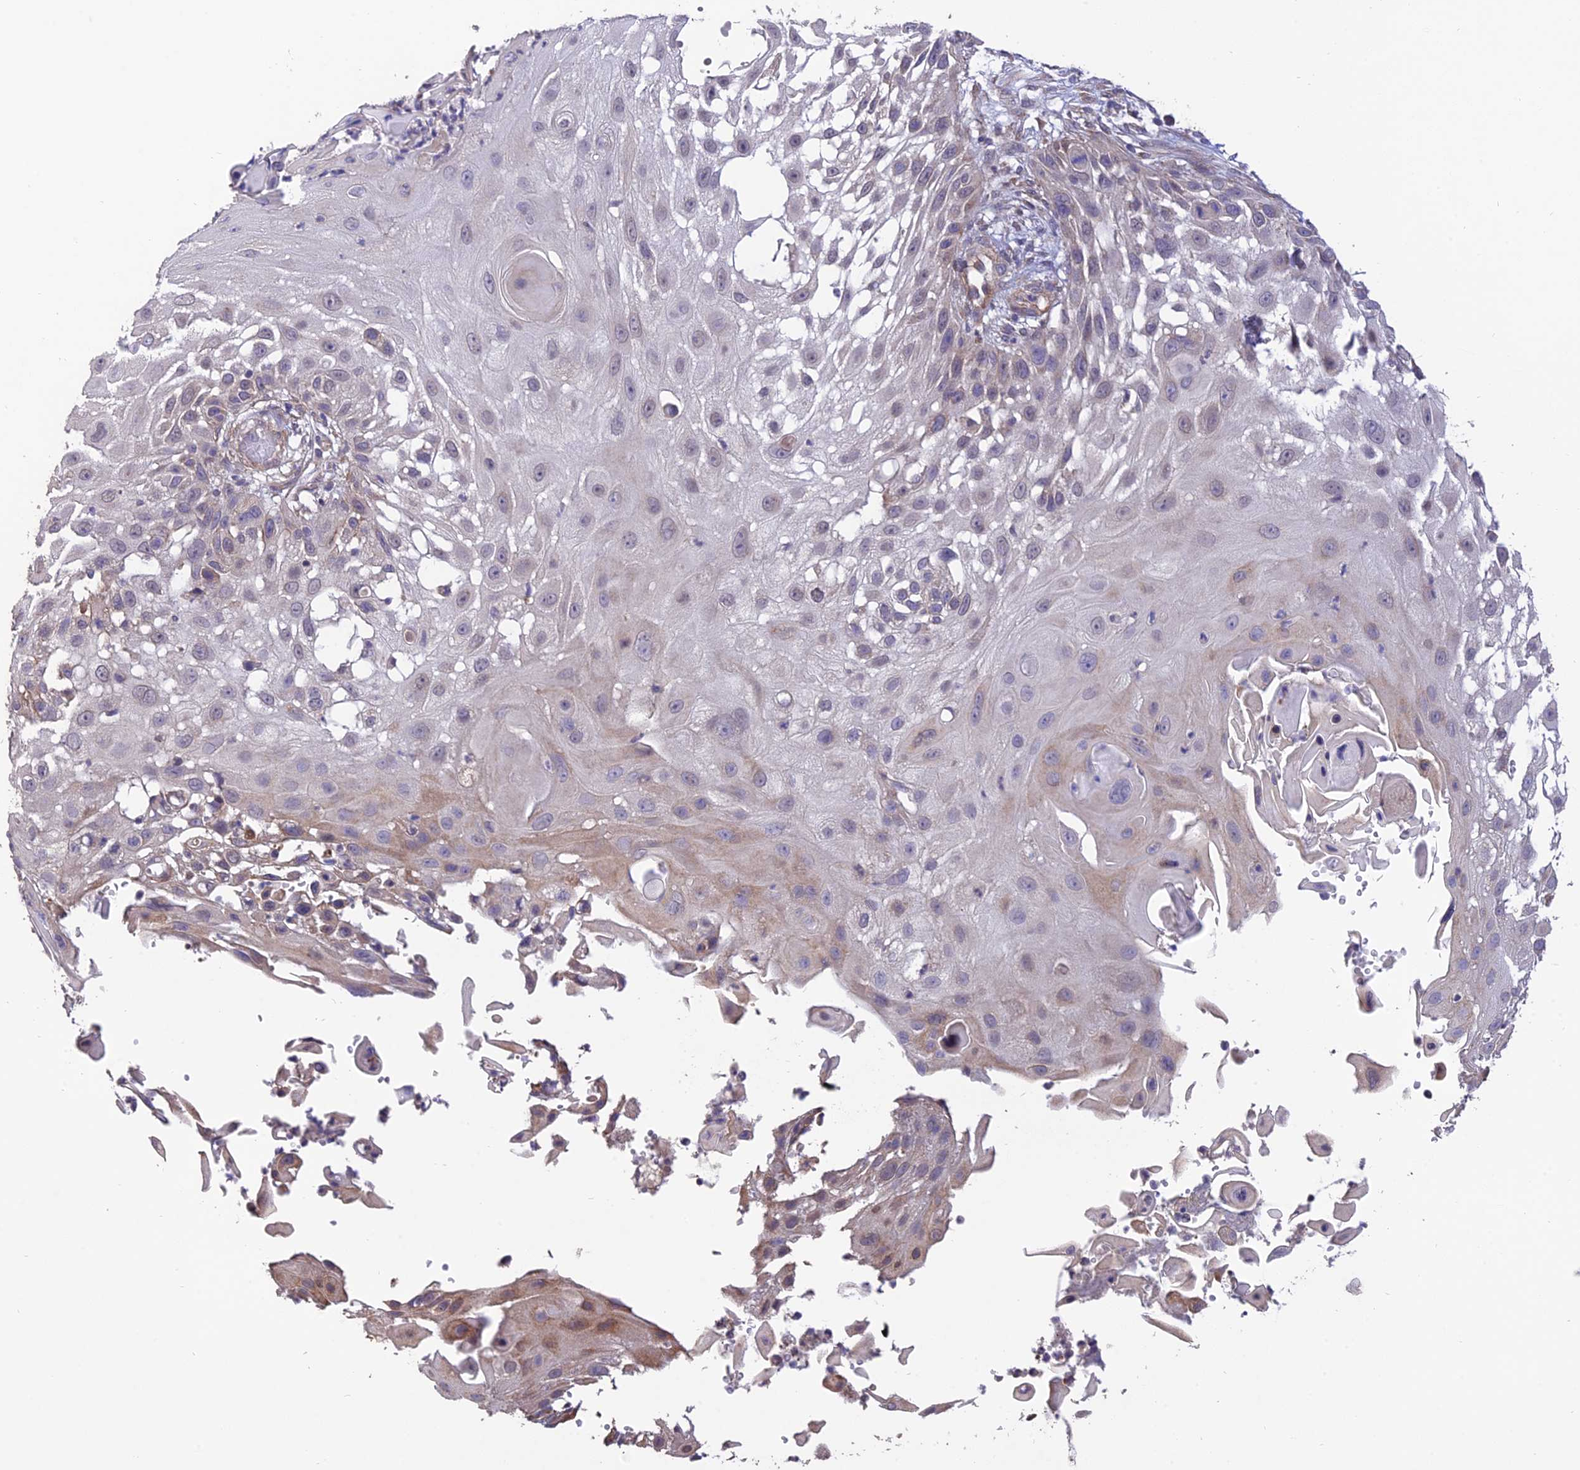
{"staining": {"intensity": "weak", "quantity": "<25%", "location": "cytoplasmic/membranous"}, "tissue": "skin cancer", "cell_type": "Tumor cells", "image_type": "cancer", "snomed": [{"axis": "morphology", "description": "Squamous cell carcinoma, NOS"}, {"axis": "topography", "description": "Skin"}], "caption": "An image of squamous cell carcinoma (skin) stained for a protein demonstrates no brown staining in tumor cells.", "gene": "PAGR1", "patient": {"sex": "female", "age": 44}}